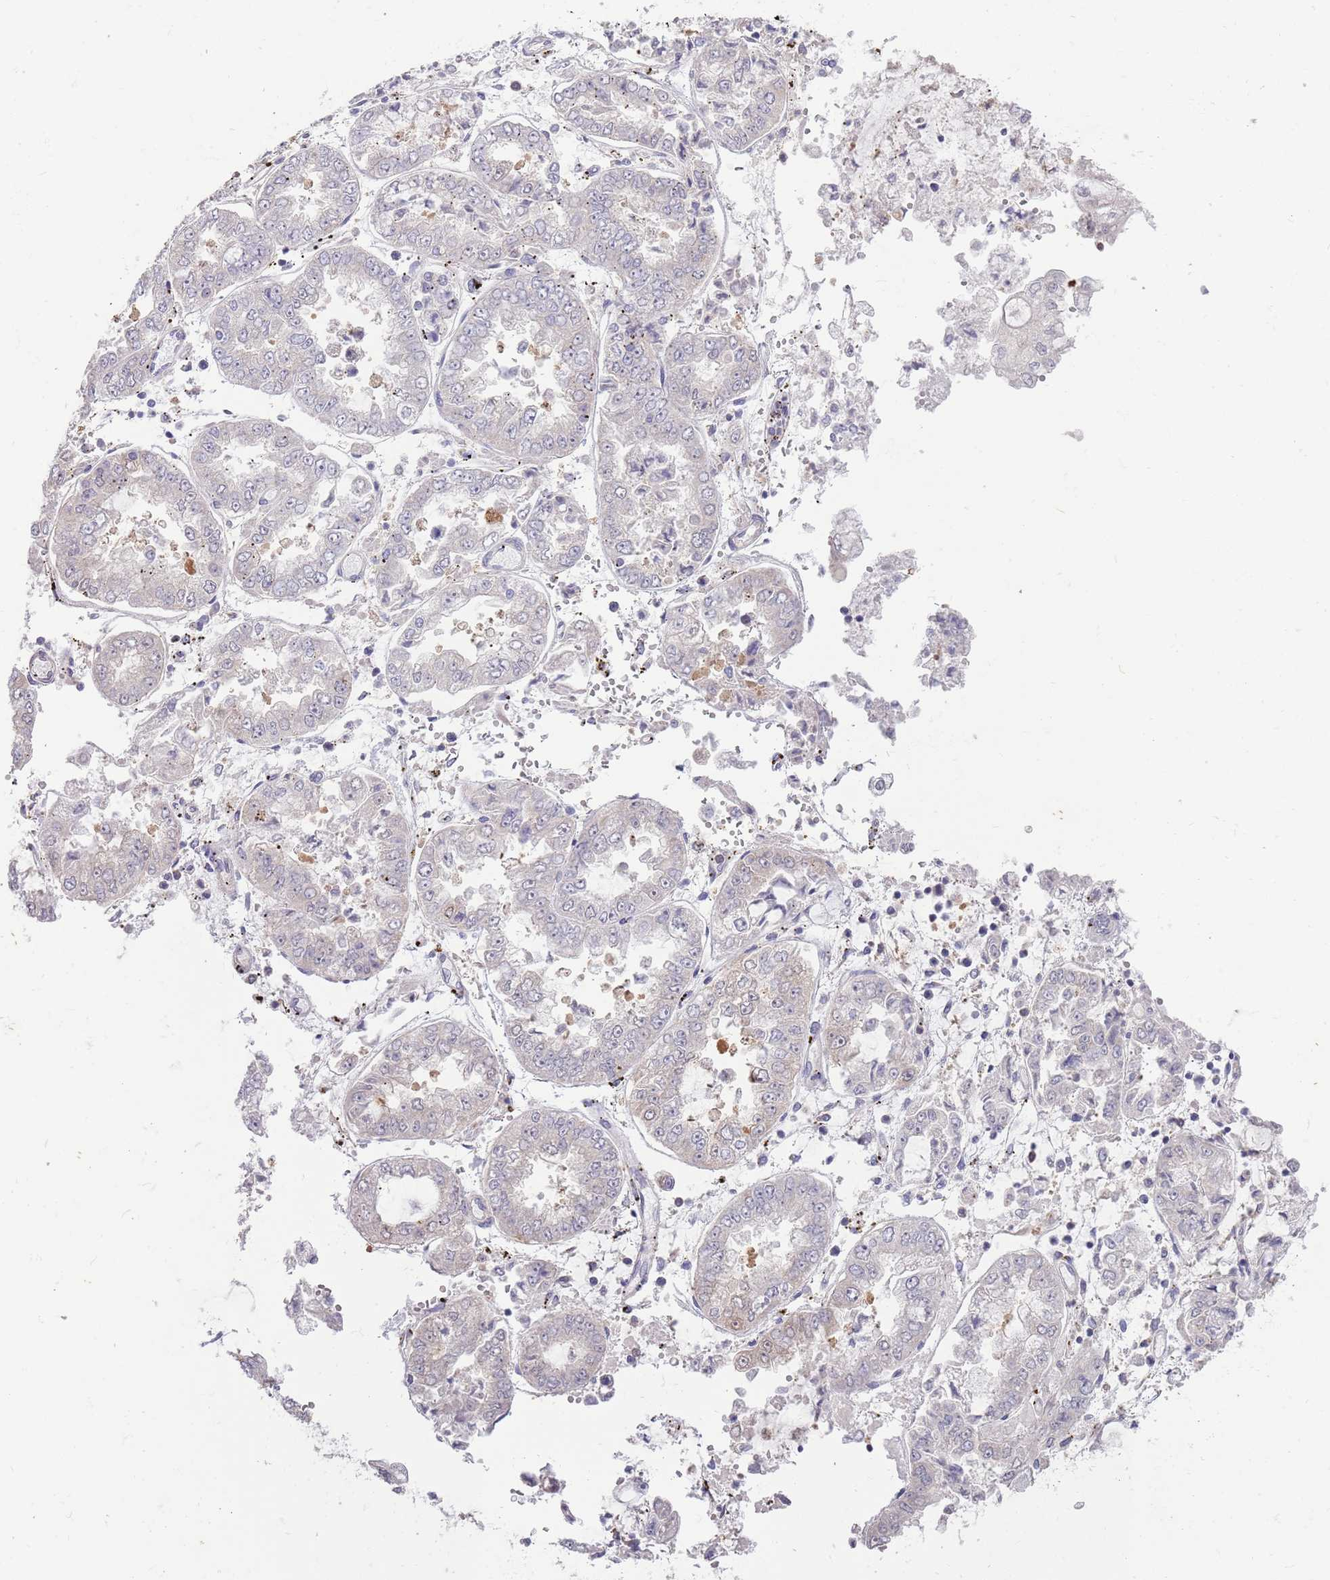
{"staining": {"intensity": "negative", "quantity": "none", "location": "none"}, "tissue": "stomach cancer", "cell_type": "Tumor cells", "image_type": "cancer", "snomed": [{"axis": "morphology", "description": "Adenocarcinoma, NOS"}, {"axis": "topography", "description": "Stomach"}], "caption": "This micrograph is of stomach cancer (adenocarcinoma) stained with immunohistochemistry (IHC) to label a protein in brown with the nuclei are counter-stained blue. There is no staining in tumor cells.", "gene": "AP5S1", "patient": {"sex": "male", "age": 76}}